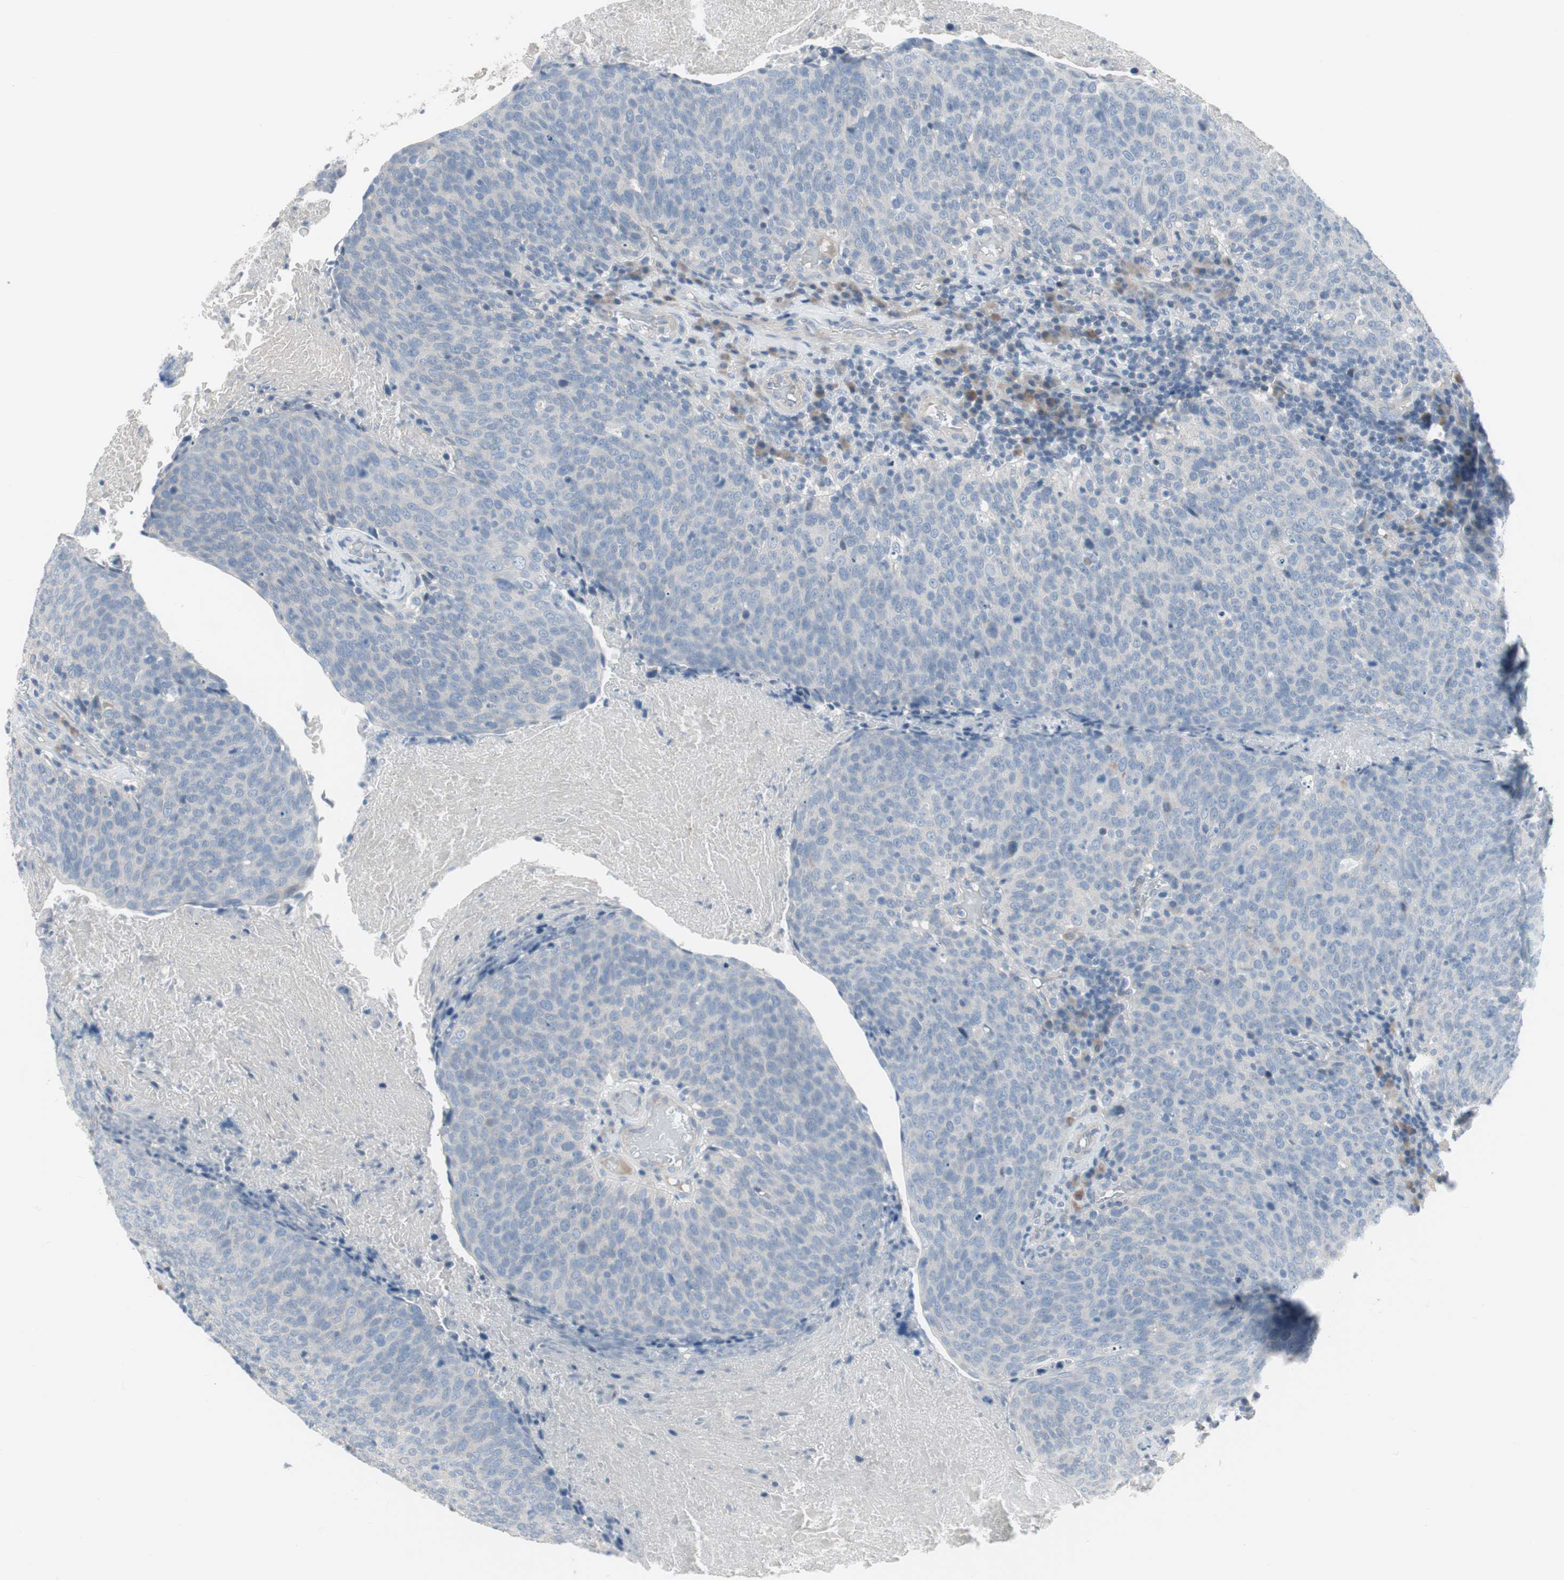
{"staining": {"intensity": "negative", "quantity": "none", "location": "none"}, "tissue": "head and neck cancer", "cell_type": "Tumor cells", "image_type": "cancer", "snomed": [{"axis": "morphology", "description": "Squamous cell carcinoma, NOS"}, {"axis": "morphology", "description": "Squamous cell carcinoma, metastatic, NOS"}, {"axis": "topography", "description": "Lymph node"}, {"axis": "topography", "description": "Head-Neck"}], "caption": "Protein analysis of head and neck cancer (metastatic squamous cell carcinoma) exhibits no significant staining in tumor cells. Brightfield microscopy of IHC stained with DAB (3,3'-diaminobenzidine) (brown) and hematoxylin (blue), captured at high magnification.", "gene": "PIGR", "patient": {"sex": "male", "age": 62}}